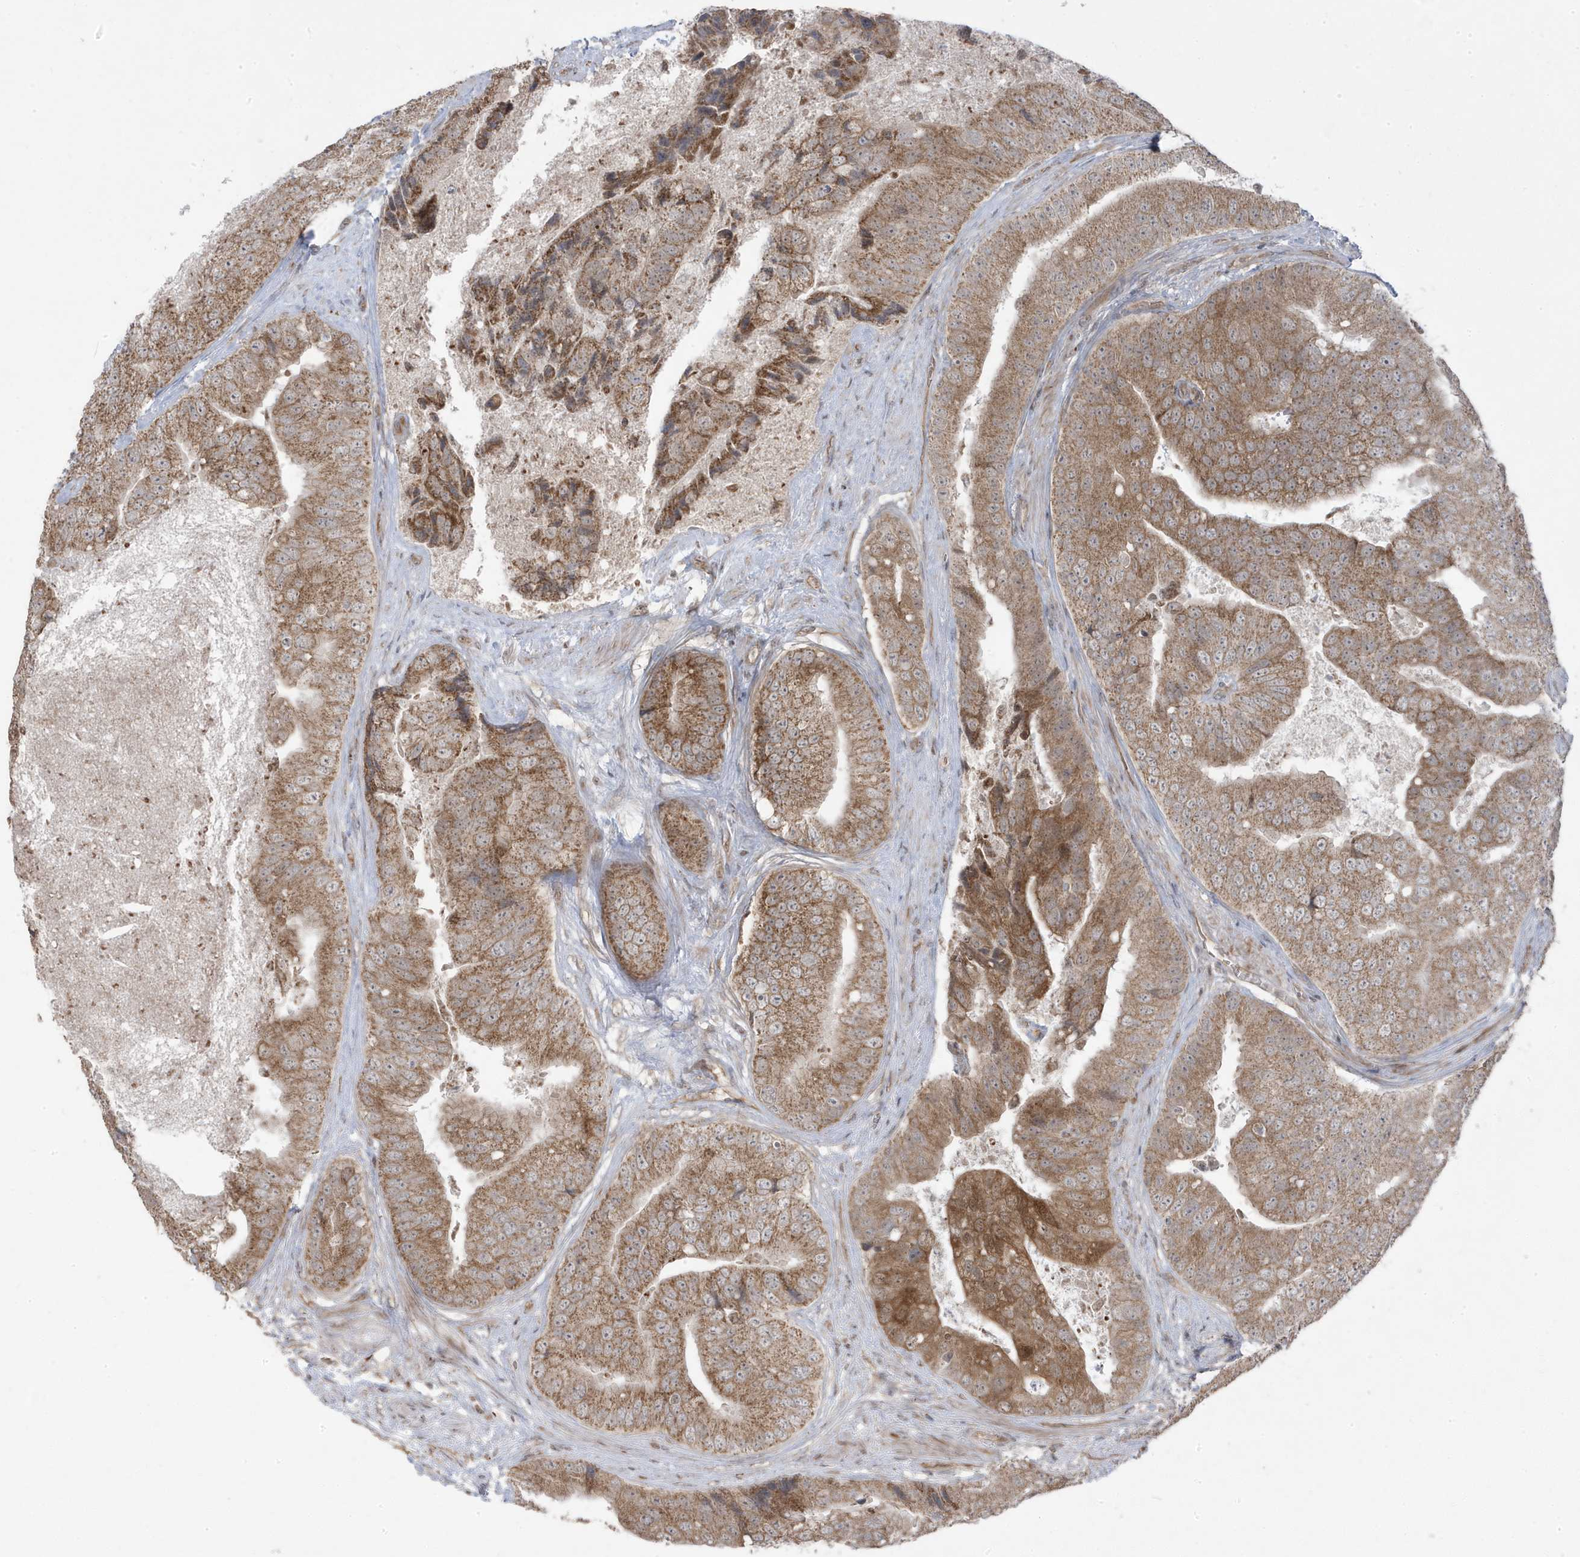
{"staining": {"intensity": "moderate", "quantity": ">75%", "location": "cytoplasmic/membranous"}, "tissue": "prostate cancer", "cell_type": "Tumor cells", "image_type": "cancer", "snomed": [{"axis": "morphology", "description": "Adenocarcinoma, High grade"}, {"axis": "topography", "description": "Prostate"}], "caption": "Immunohistochemistry staining of prostate cancer (high-grade adenocarcinoma), which shows medium levels of moderate cytoplasmic/membranous expression in about >75% of tumor cells indicating moderate cytoplasmic/membranous protein expression. The staining was performed using DAB (3,3'-diaminobenzidine) (brown) for protein detection and nuclei were counterstained in hematoxylin (blue).", "gene": "DNAJC12", "patient": {"sex": "male", "age": 70}}